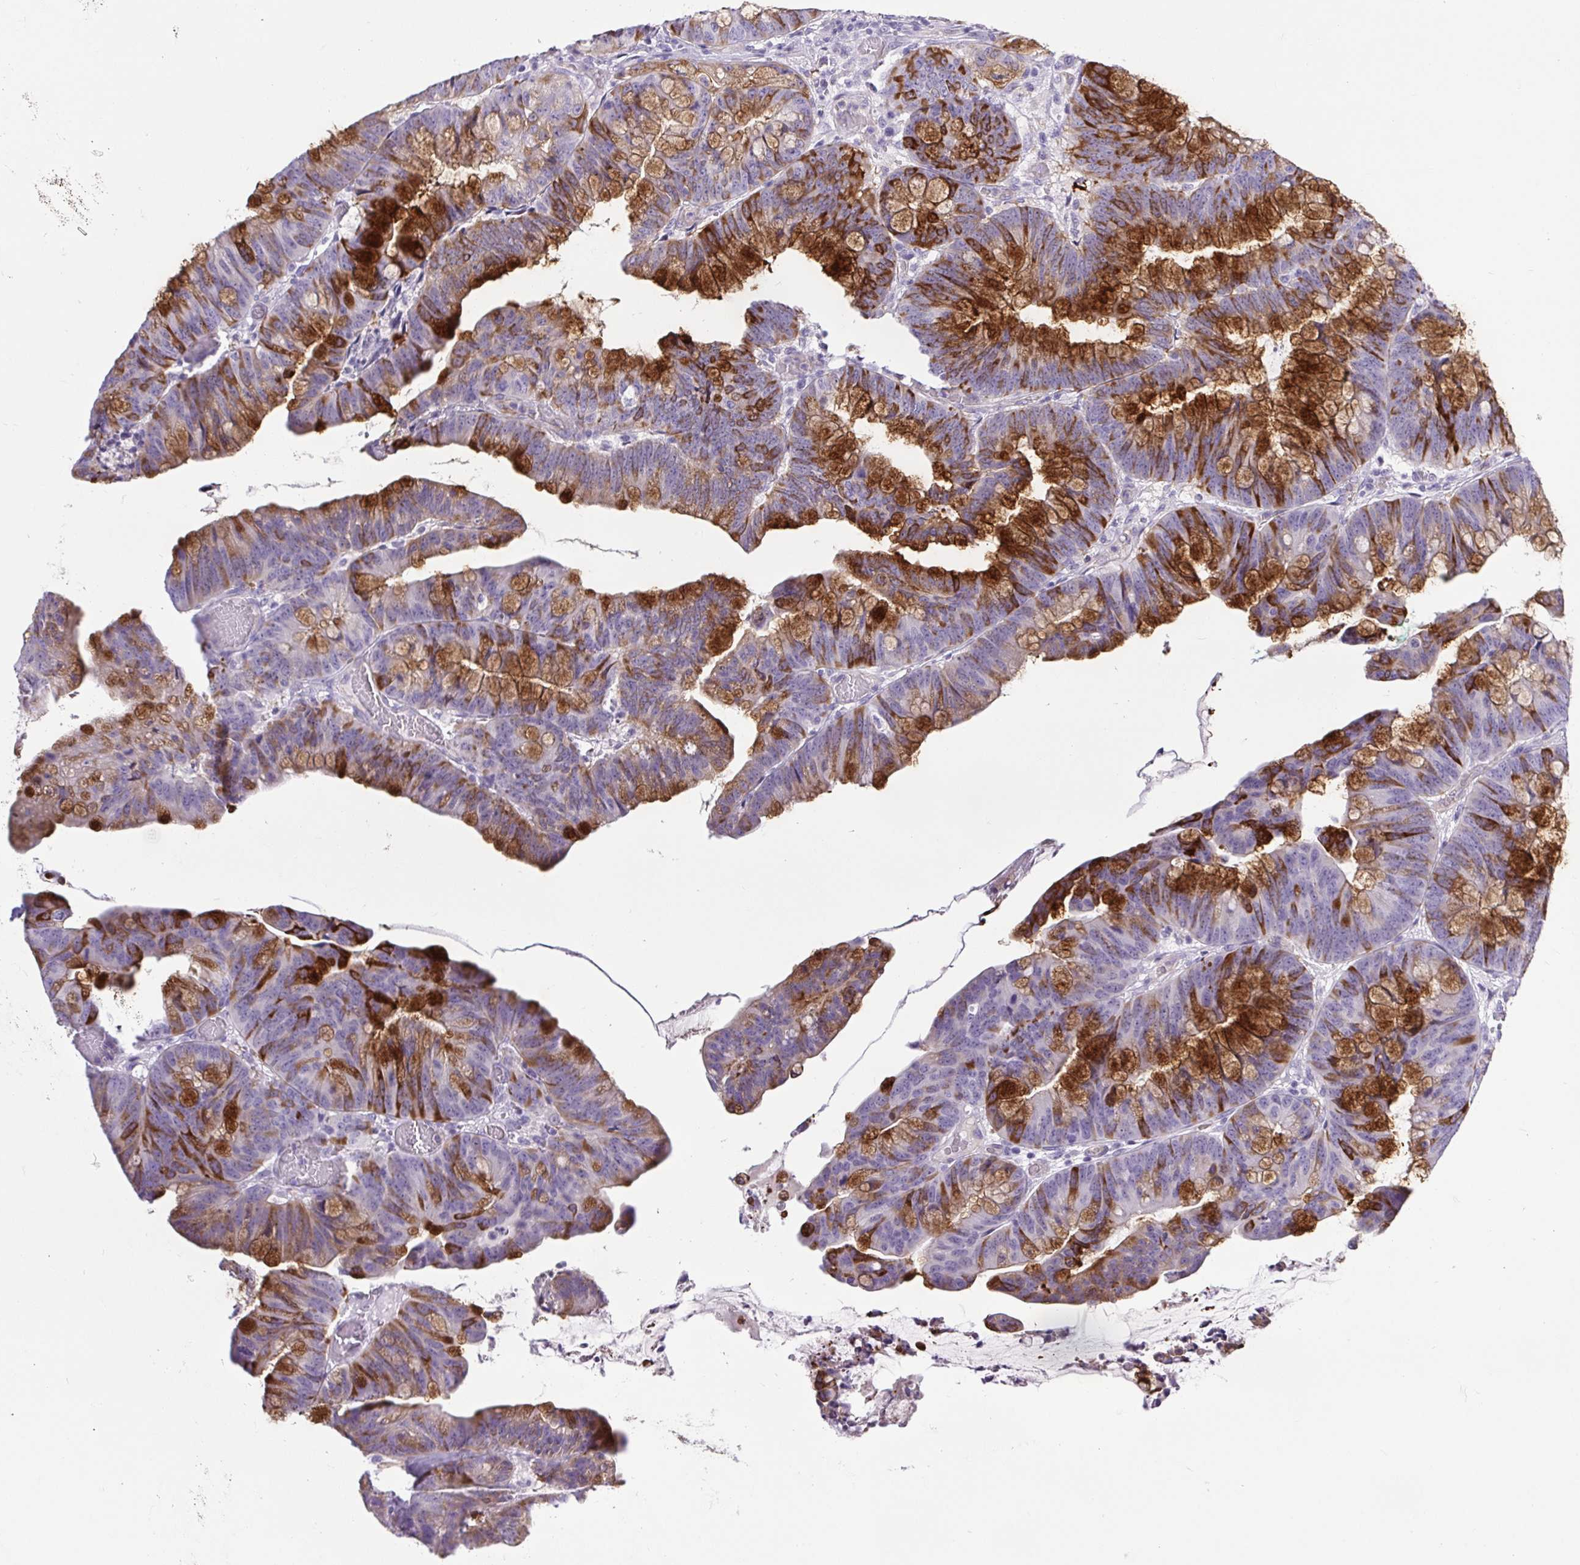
{"staining": {"intensity": "strong", "quantity": "25%-75%", "location": "cytoplasmic/membranous"}, "tissue": "colorectal cancer", "cell_type": "Tumor cells", "image_type": "cancer", "snomed": [{"axis": "morphology", "description": "Adenocarcinoma, NOS"}, {"axis": "topography", "description": "Colon"}], "caption": "Immunohistochemistry (IHC) image of neoplastic tissue: colorectal cancer (adenocarcinoma) stained using immunohistochemistry exhibits high levels of strong protein expression localized specifically in the cytoplasmic/membranous of tumor cells, appearing as a cytoplasmic/membranous brown color.", "gene": "BCAS1", "patient": {"sex": "male", "age": 62}}